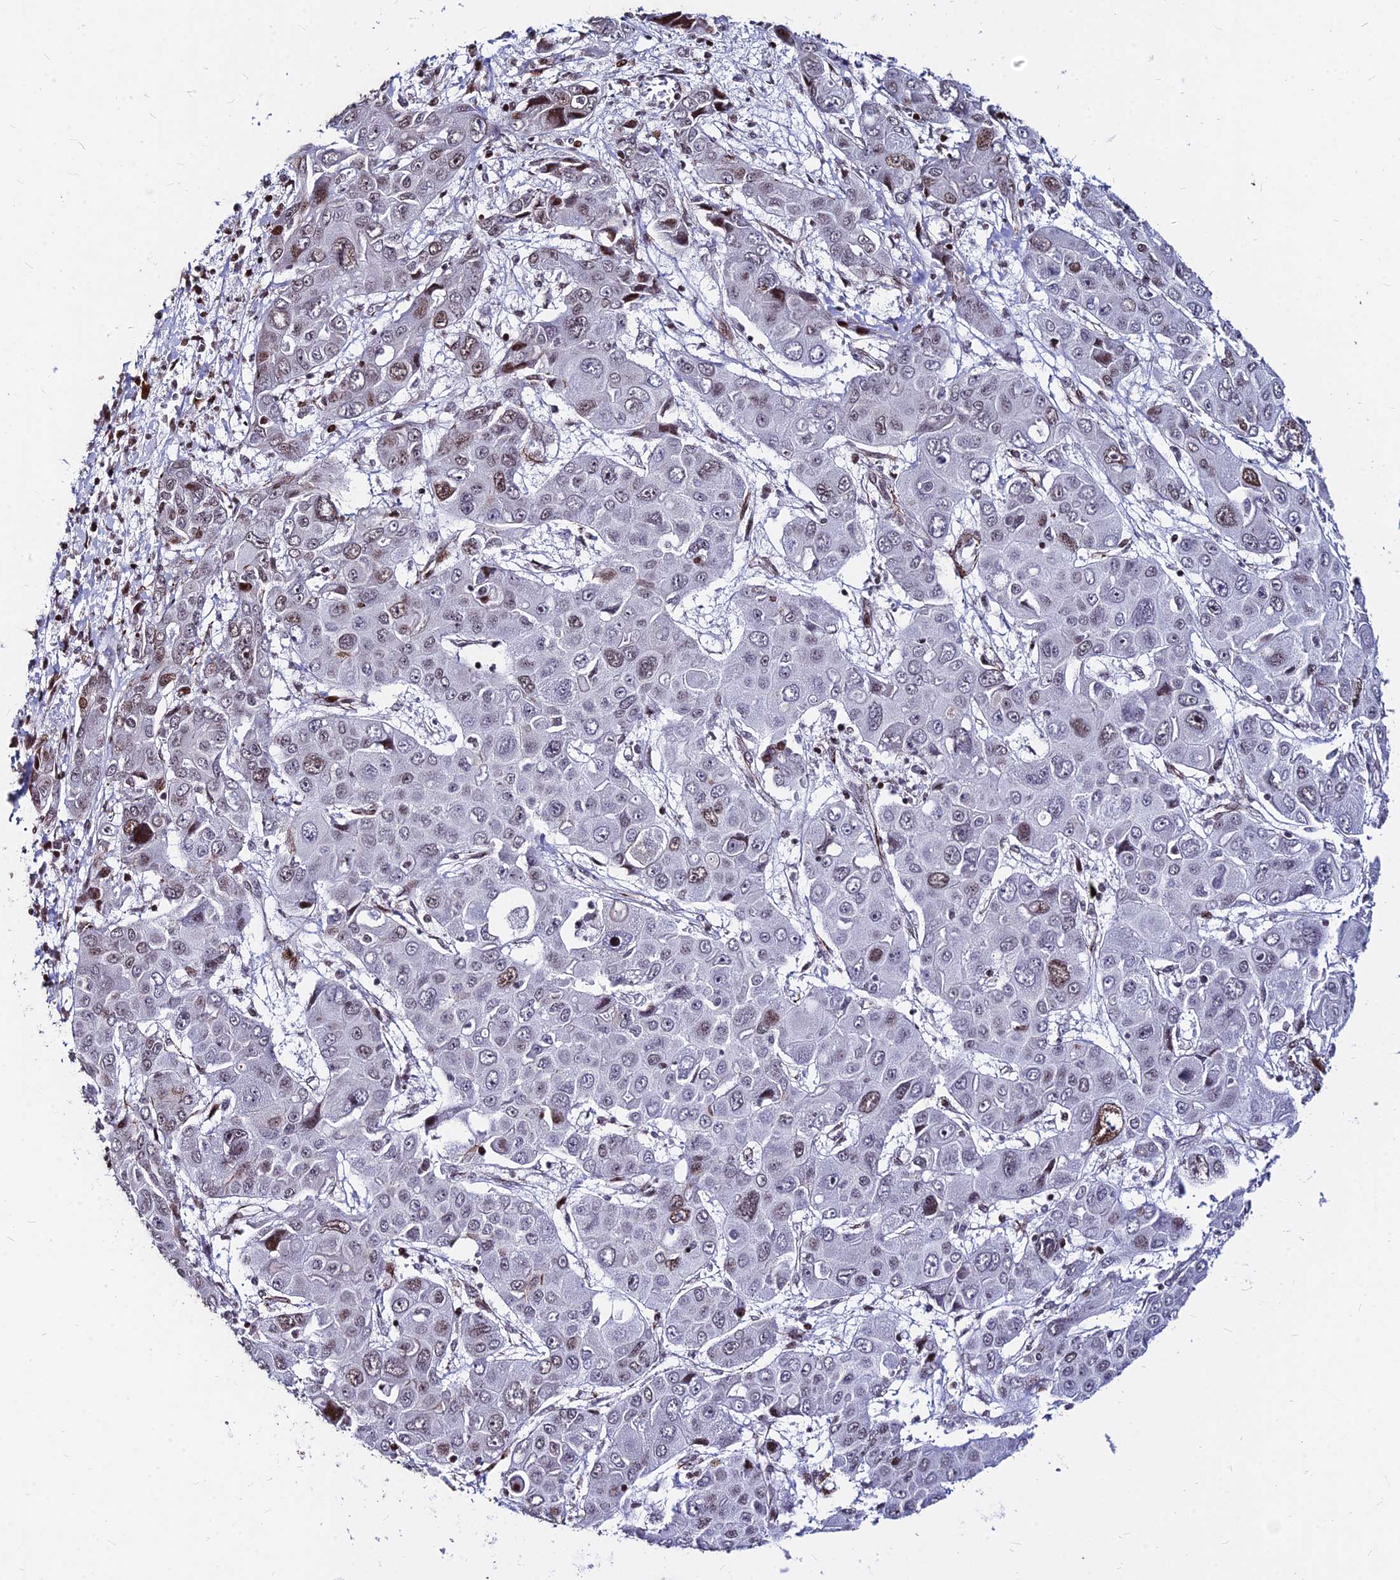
{"staining": {"intensity": "moderate", "quantity": "<25%", "location": "nuclear"}, "tissue": "liver cancer", "cell_type": "Tumor cells", "image_type": "cancer", "snomed": [{"axis": "morphology", "description": "Cholangiocarcinoma"}, {"axis": "topography", "description": "Liver"}], "caption": "Brown immunohistochemical staining in liver cancer displays moderate nuclear staining in approximately <25% of tumor cells.", "gene": "NYAP2", "patient": {"sex": "male", "age": 67}}